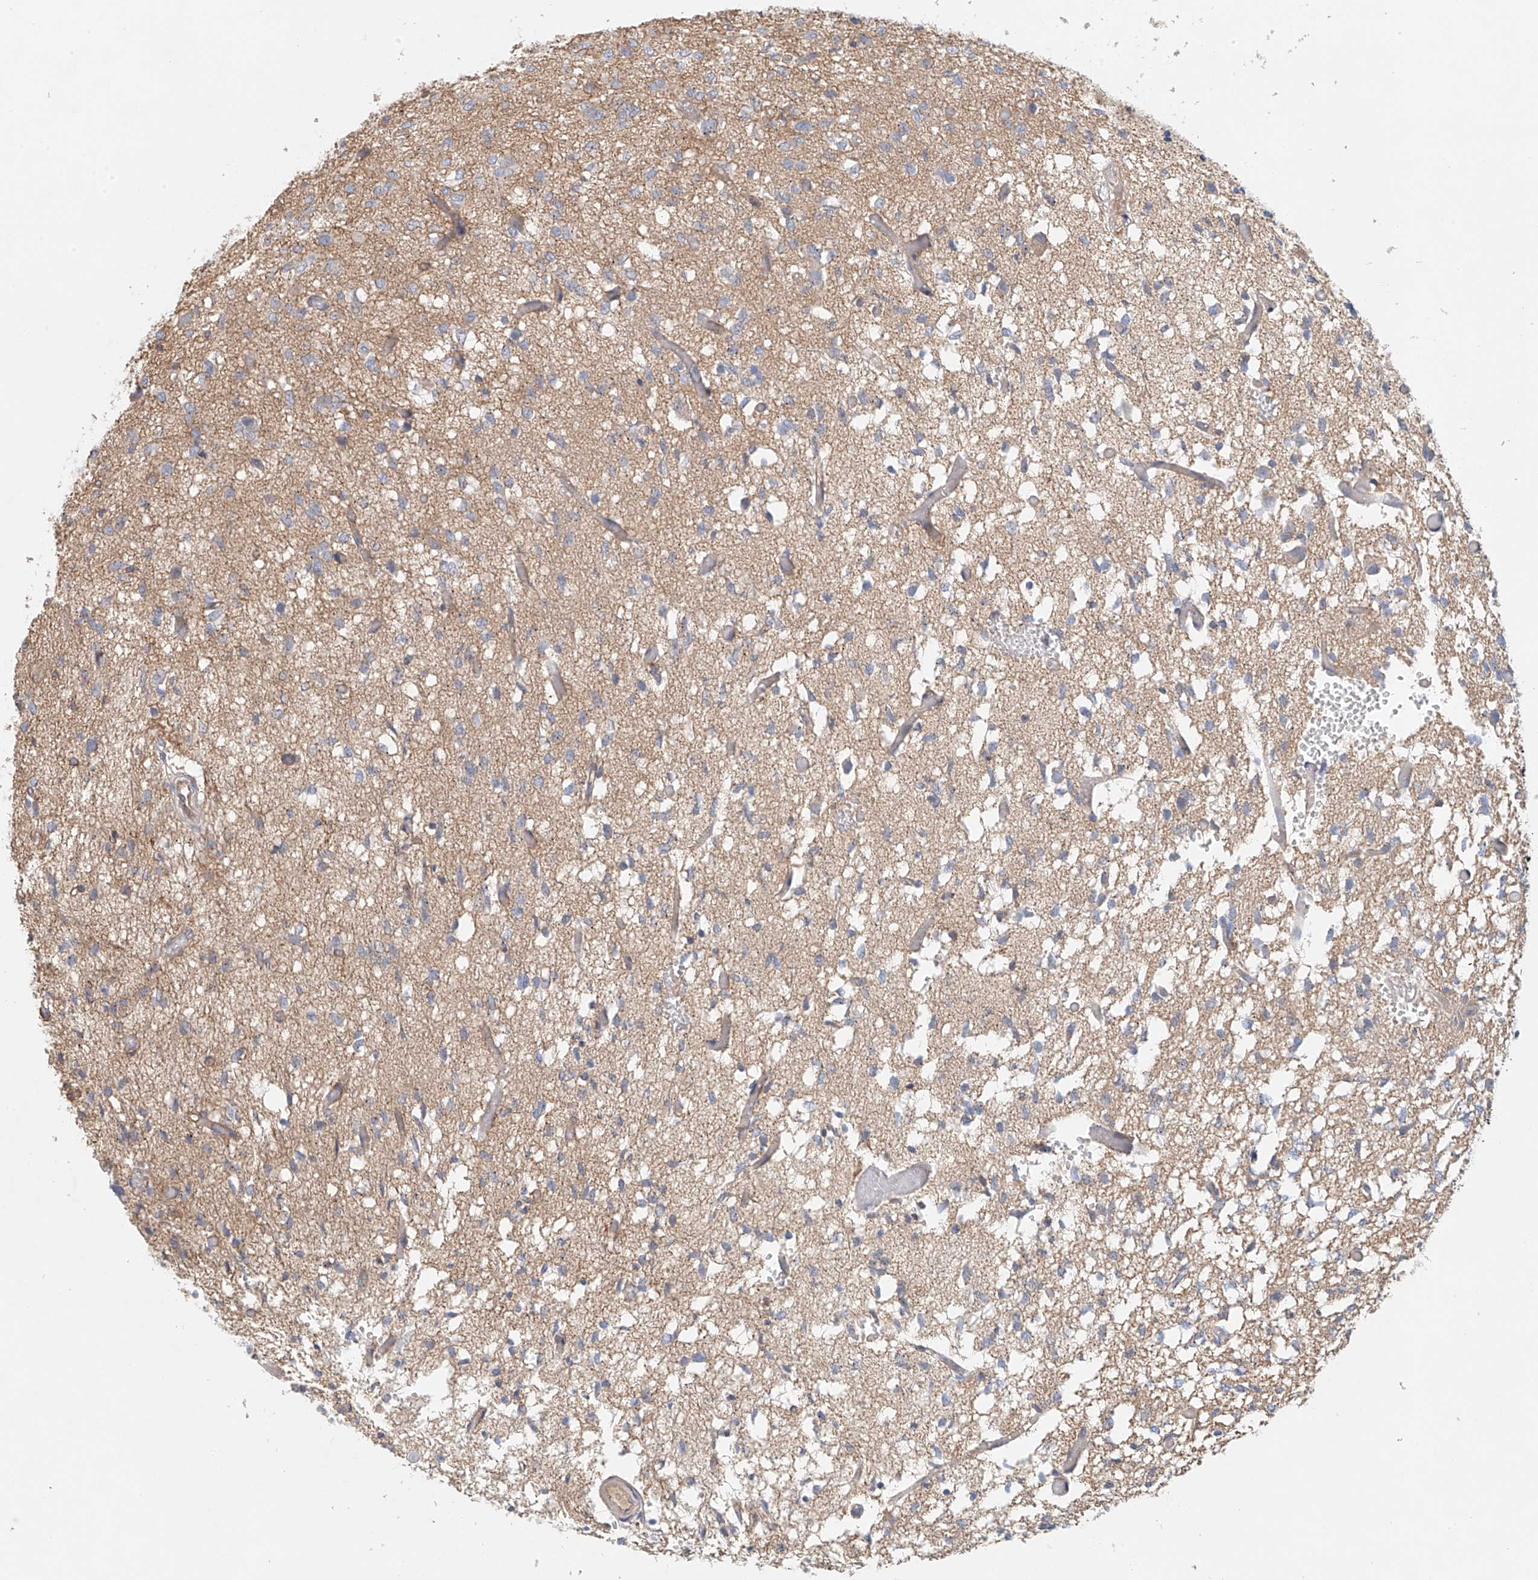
{"staining": {"intensity": "weak", "quantity": "<25%", "location": "cytoplasmic/membranous"}, "tissue": "glioma", "cell_type": "Tumor cells", "image_type": "cancer", "snomed": [{"axis": "morphology", "description": "Glioma, malignant, High grade"}, {"axis": "topography", "description": "Brain"}], "caption": "DAB immunohistochemical staining of human malignant high-grade glioma demonstrates no significant expression in tumor cells. (Stains: DAB immunohistochemistry (IHC) with hematoxylin counter stain, Microscopy: brightfield microscopy at high magnification).", "gene": "FRYL", "patient": {"sex": "female", "age": 59}}